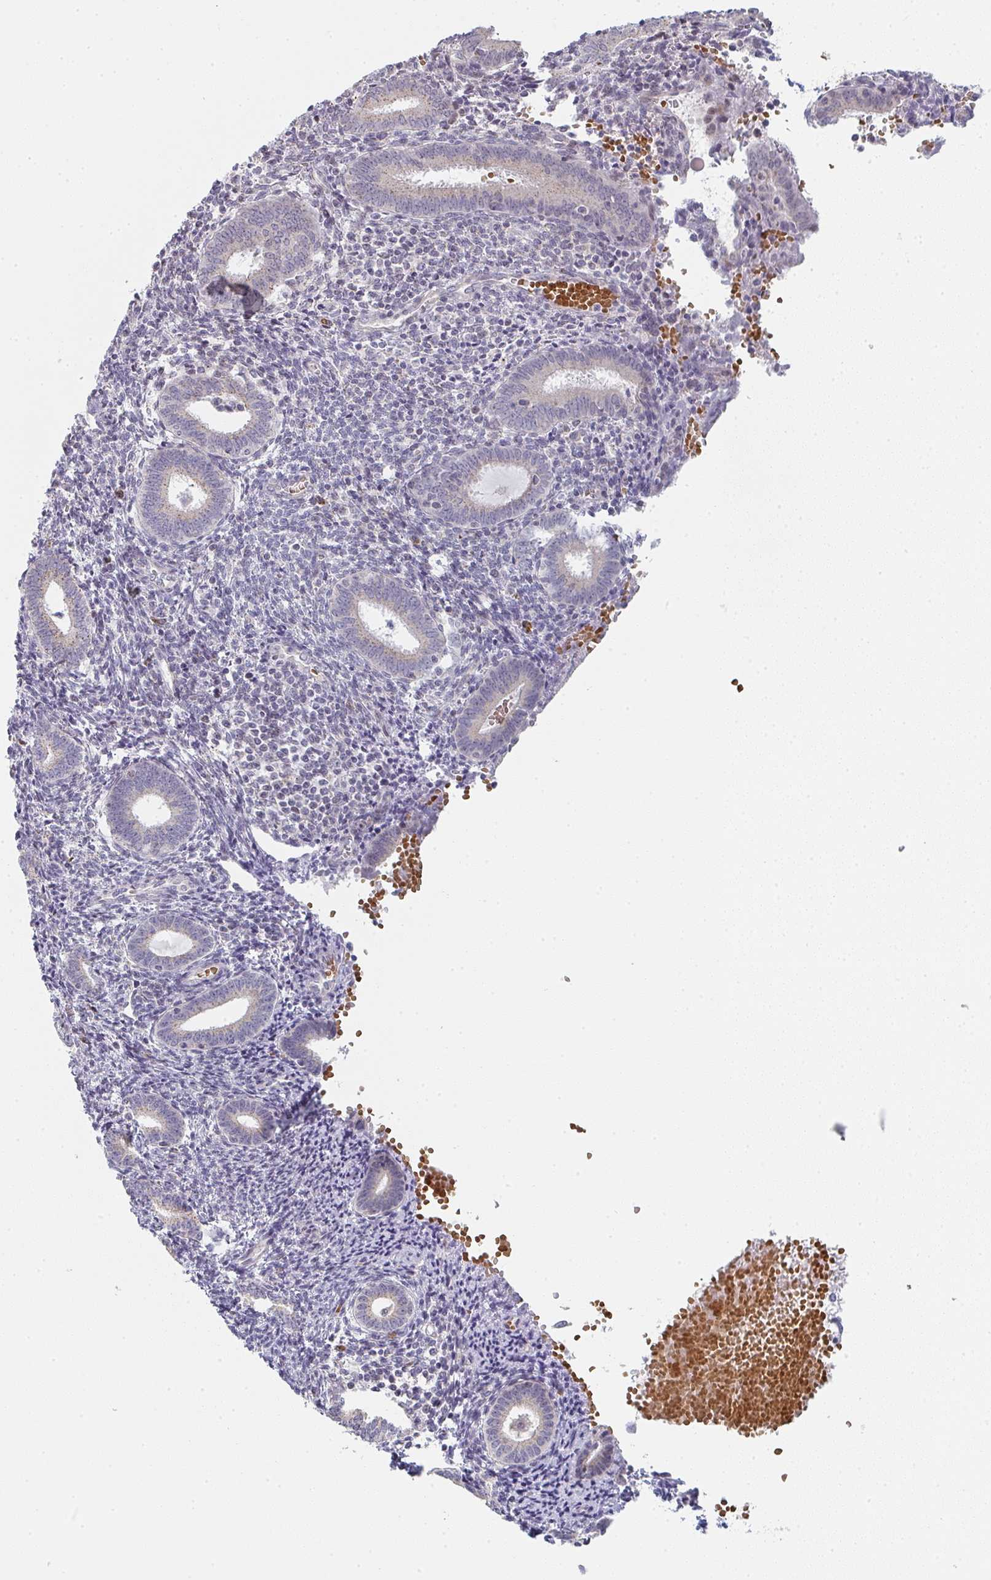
{"staining": {"intensity": "negative", "quantity": "none", "location": "none"}, "tissue": "endometrium", "cell_type": "Cells in endometrial stroma", "image_type": "normal", "snomed": [{"axis": "morphology", "description": "Normal tissue, NOS"}, {"axis": "topography", "description": "Endometrium"}], "caption": "The immunohistochemistry (IHC) histopathology image has no significant expression in cells in endometrial stroma of endometrium. The staining is performed using DAB (3,3'-diaminobenzidine) brown chromogen with nuclei counter-stained in using hematoxylin.", "gene": "ZNF526", "patient": {"sex": "female", "age": 41}}